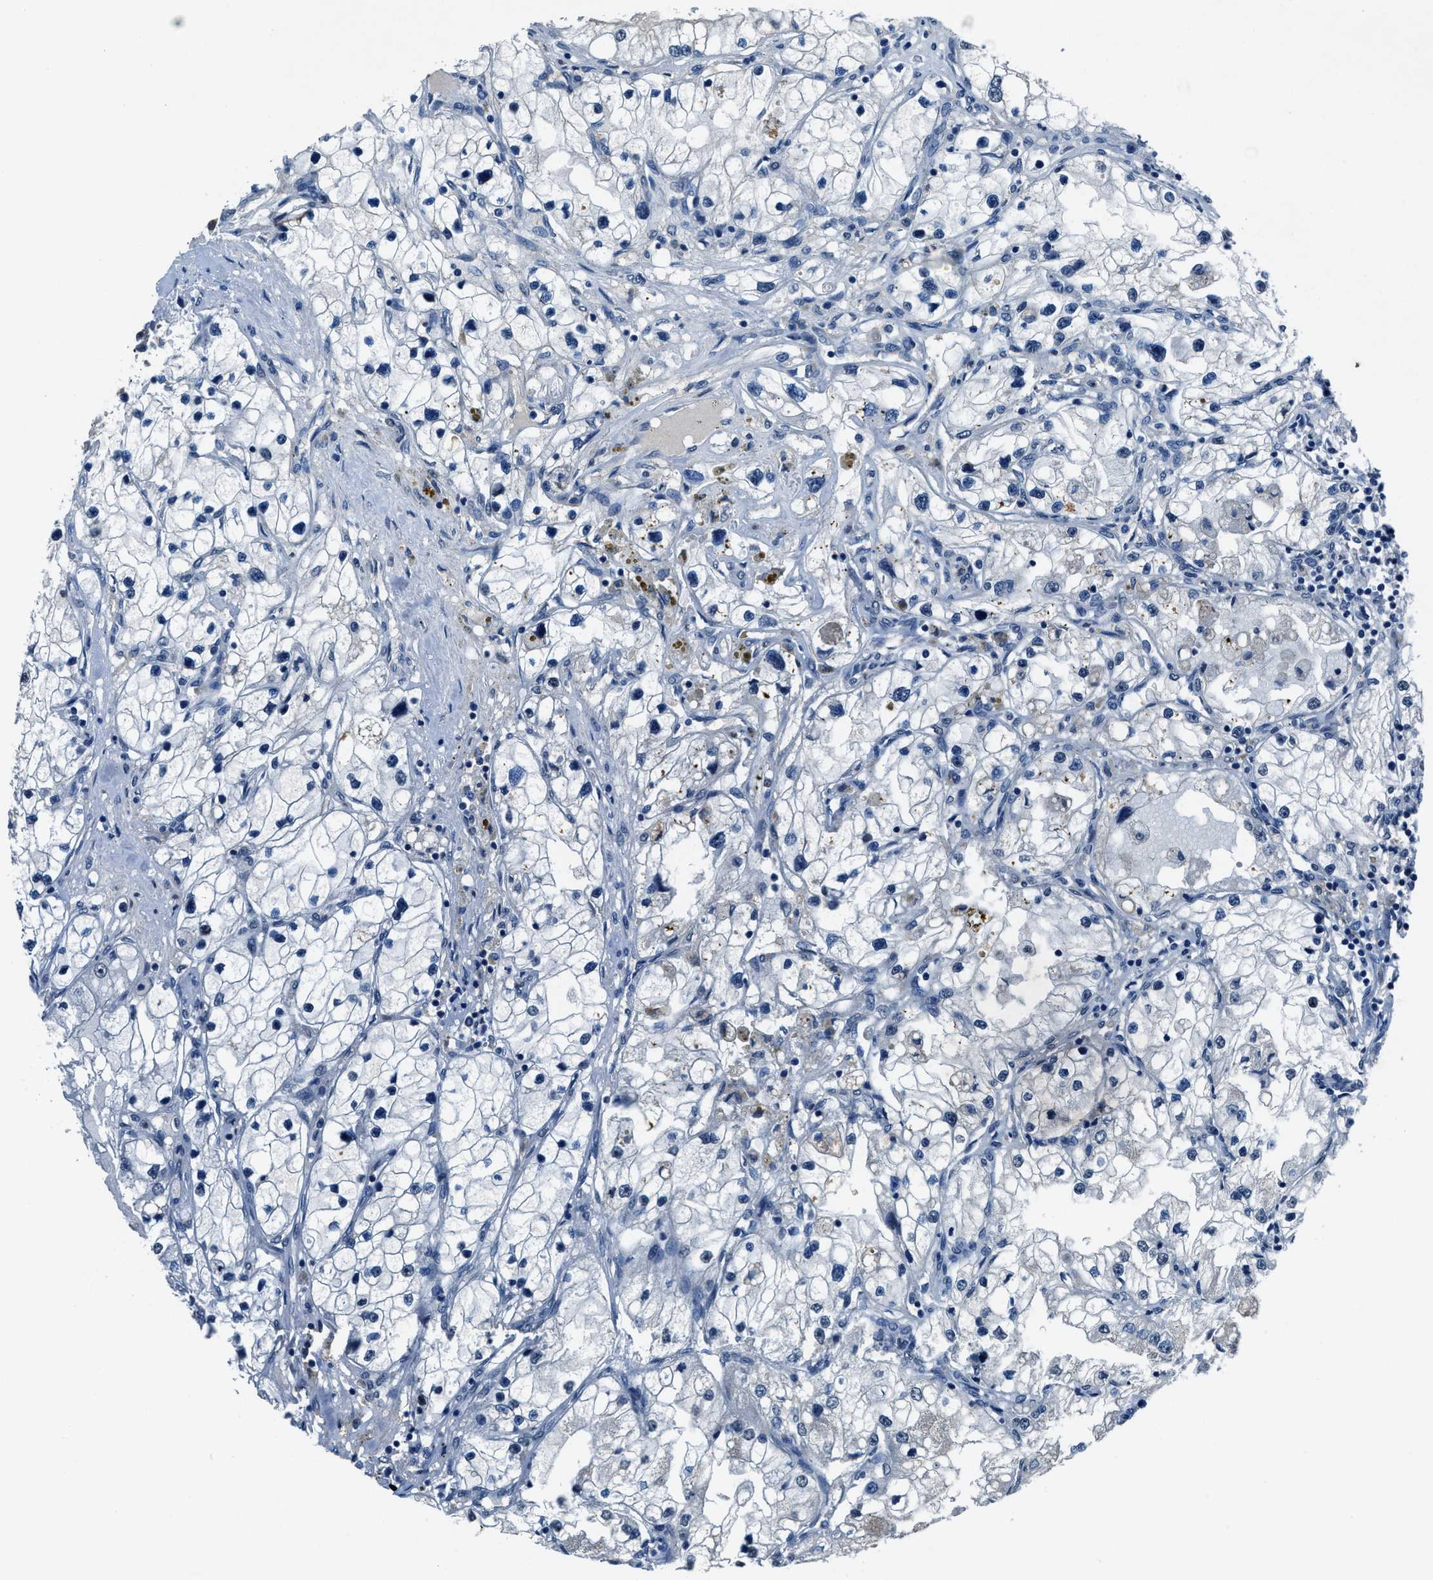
{"staining": {"intensity": "negative", "quantity": "none", "location": "none"}, "tissue": "renal cancer", "cell_type": "Tumor cells", "image_type": "cancer", "snomed": [{"axis": "morphology", "description": "Adenocarcinoma, NOS"}, {"axis": "topography", "description": "Kidney"}], "caption": "Micrograph shows no significant protein positivity in tumor cells of adenocarcinoma (renal).", "gene": "DUSP19", "patient": {"sex": "male", "age": 68}}